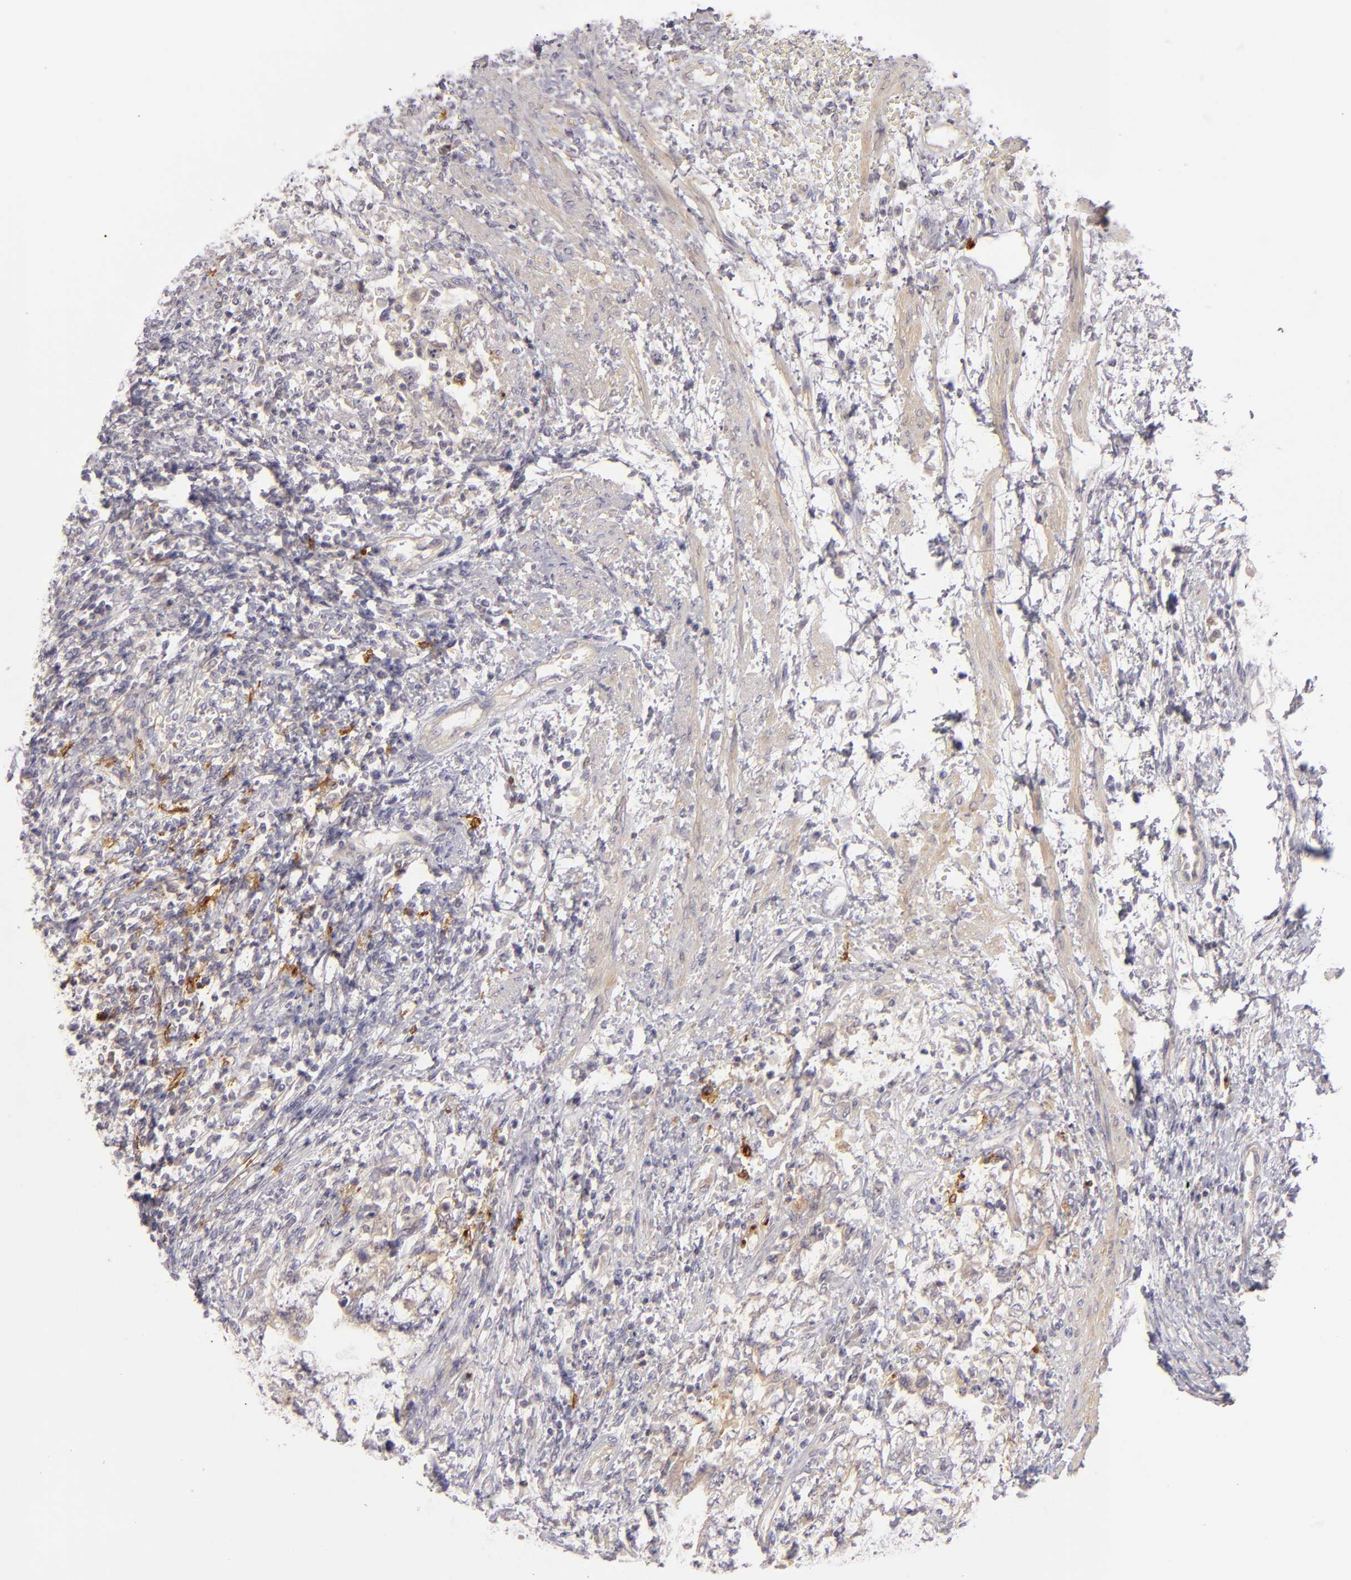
{"staining": {"intensity": "weak", "quantity": ">75%", "location": "cytoplasmic/membranous"}, "tissue": "testis cancer", "cell_type": "Tumor cells", "image_type": "cancer", "snomed": [{"axis": "morphology", "description": "Carcinoma, Embryonal, NOS"}, {"axis": "topography", "description": "Testis"}], "caption": "Human testis cancer stained with a brown dye displays weak cytoplasmic/membranous positive staining in approximately >75% of tumor cells.", "gene": "CD83", "patient": {"sex": "male", "age": 26}}